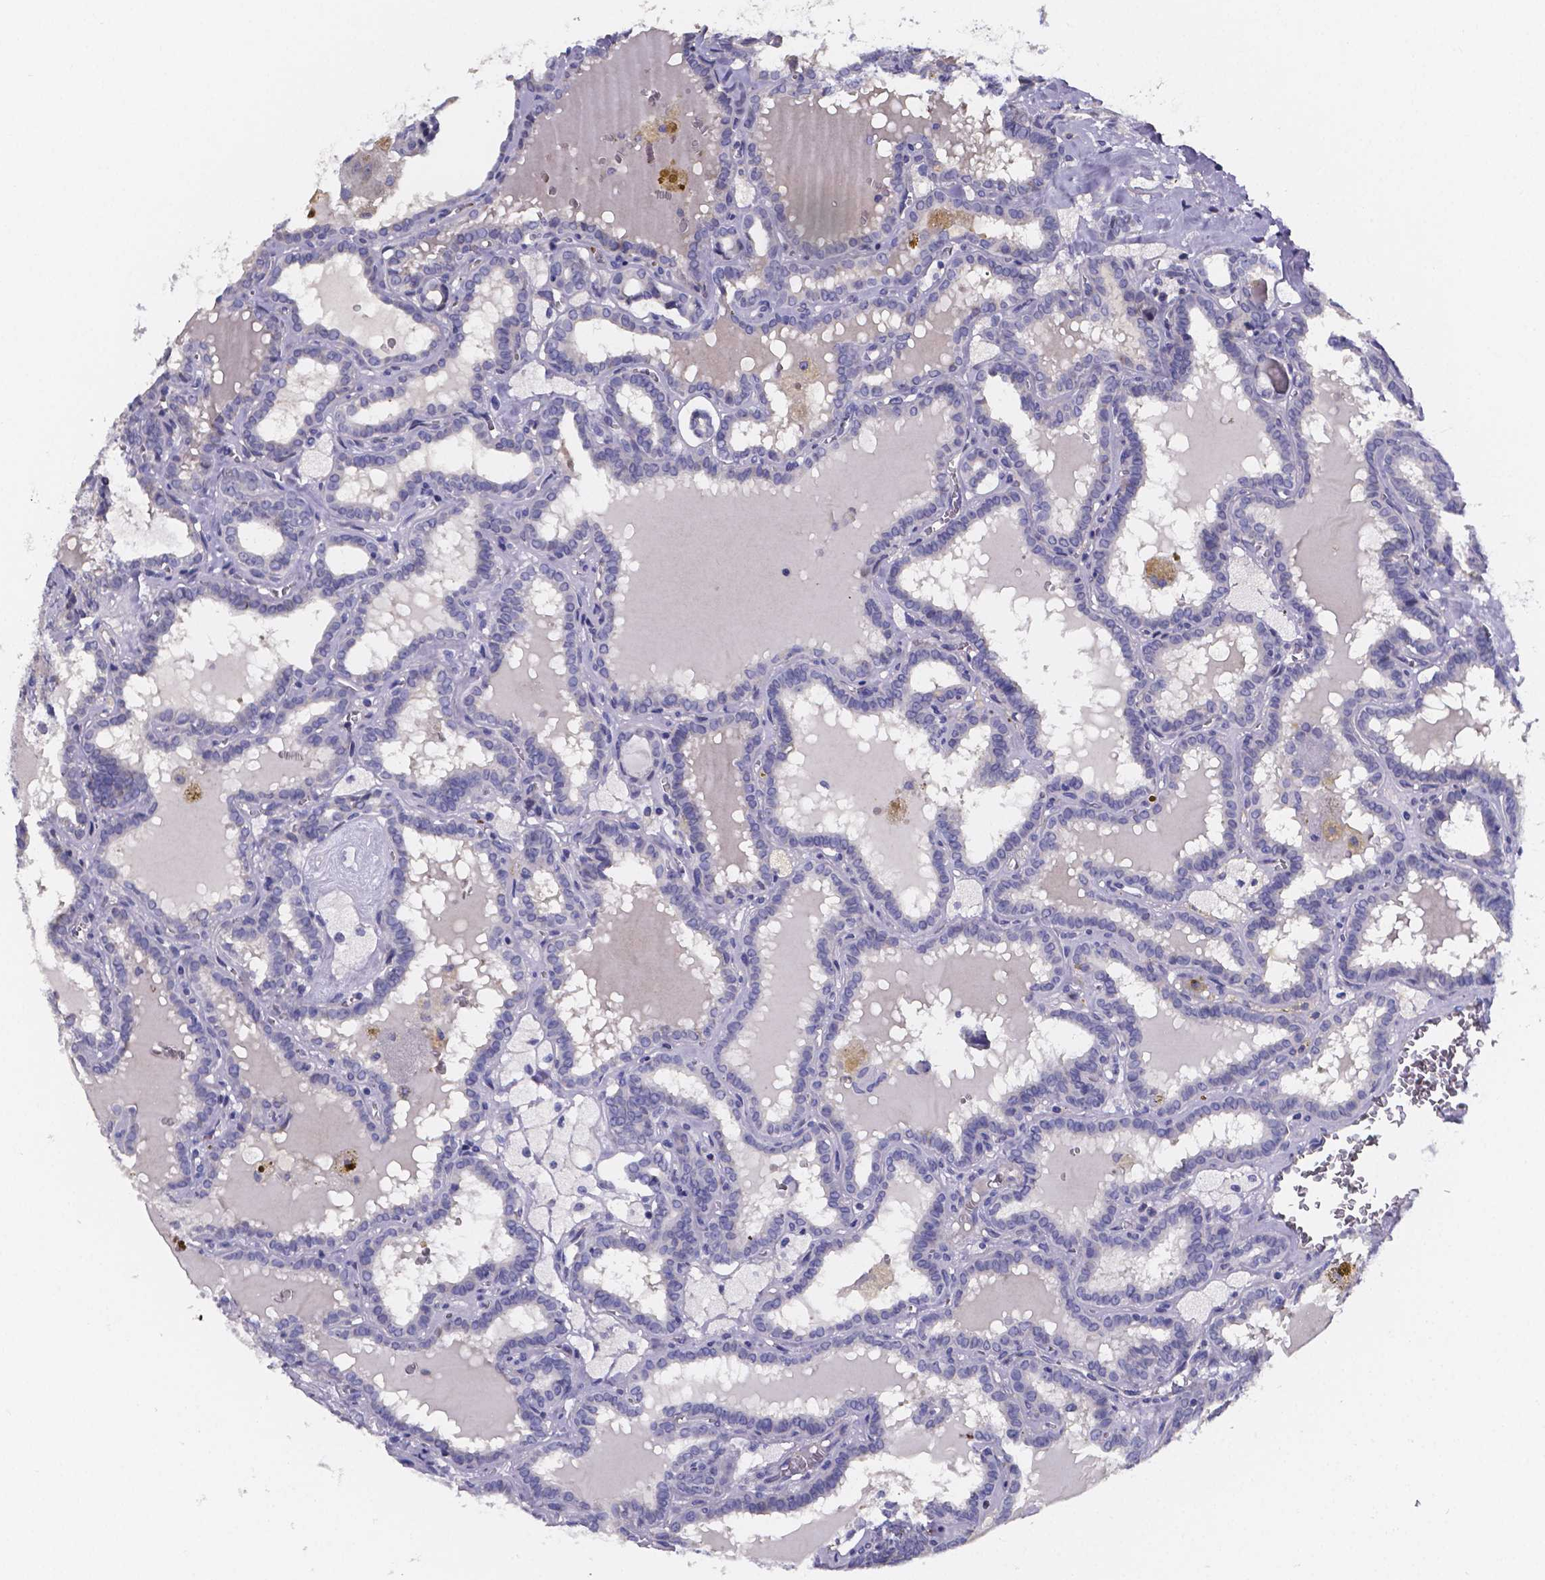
{"staining": {"intensity": "negative", "quantity": "none", "location": "none"}, "tissue": "thyroid cancer", "cell_type": "Tumor cells", "image_type": "cancer", "snomed": [{"axis": "morphology", "description": "Papillary adenocarcinoma, NOS"}, {"axis": "topography", "description": "Thyroid gland"}], "caption": "This is a histopathology image of immunohistochemistry staining of thyroid papillary adenocarcinoma, which shows no staining in tumor cells.", "gene": "GABRA3", "patient": {"sex": "female", "age": 39}}